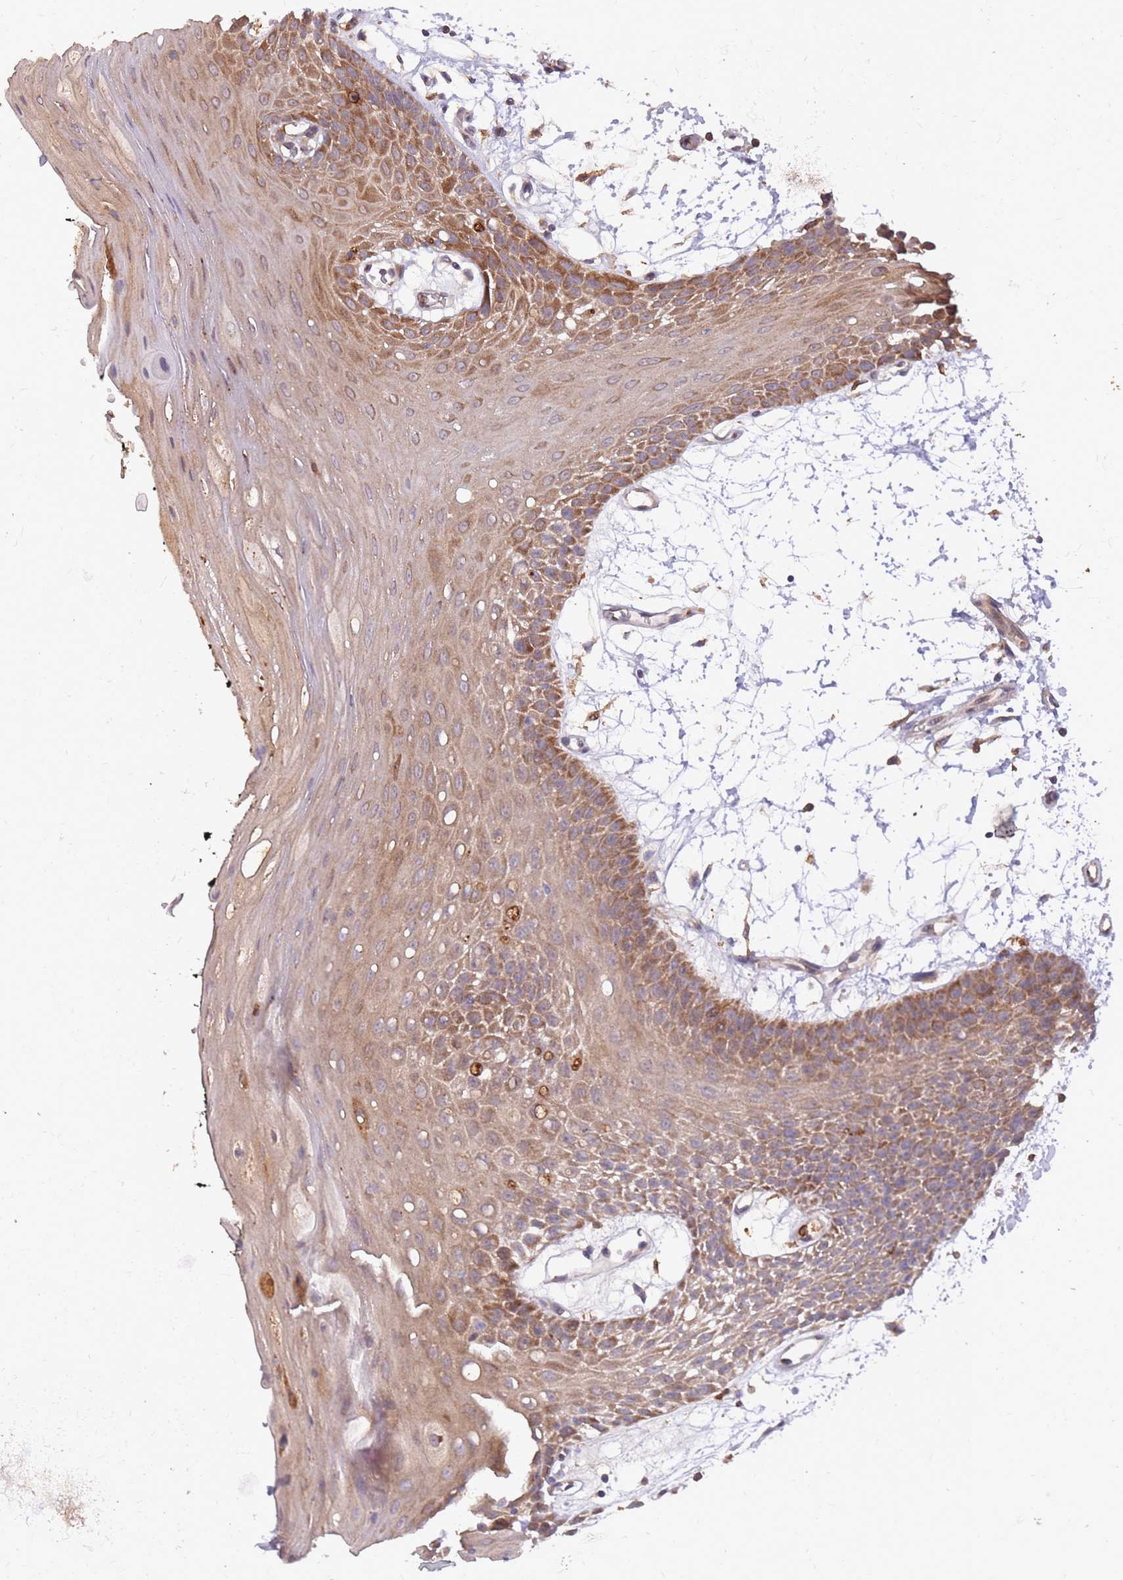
{"staining": {"intensity": "moderate", "quantity": "25%-75%", "location": "cytoplasmic/membranous"}, "tissue": "oral mucosa", "cell_type": "Squamous epithelial cells", "image_type": "normal", "snomed": [{"axis": "morphology", "description": "Normal tissue, NOS"}, {"axis": "topography", "description": "Oral tissue"}, {"axis": "topography", "description": "Tounge, NOS"}], "caption": "Protein staining of unremarkable oral mucosa shows moderate cytoplasmic/membranous positivity in about 25%-75% of squamous epithelial cells.", "gene": "IGF2BP2", "patient": {"sex": "female", "age": 59}}